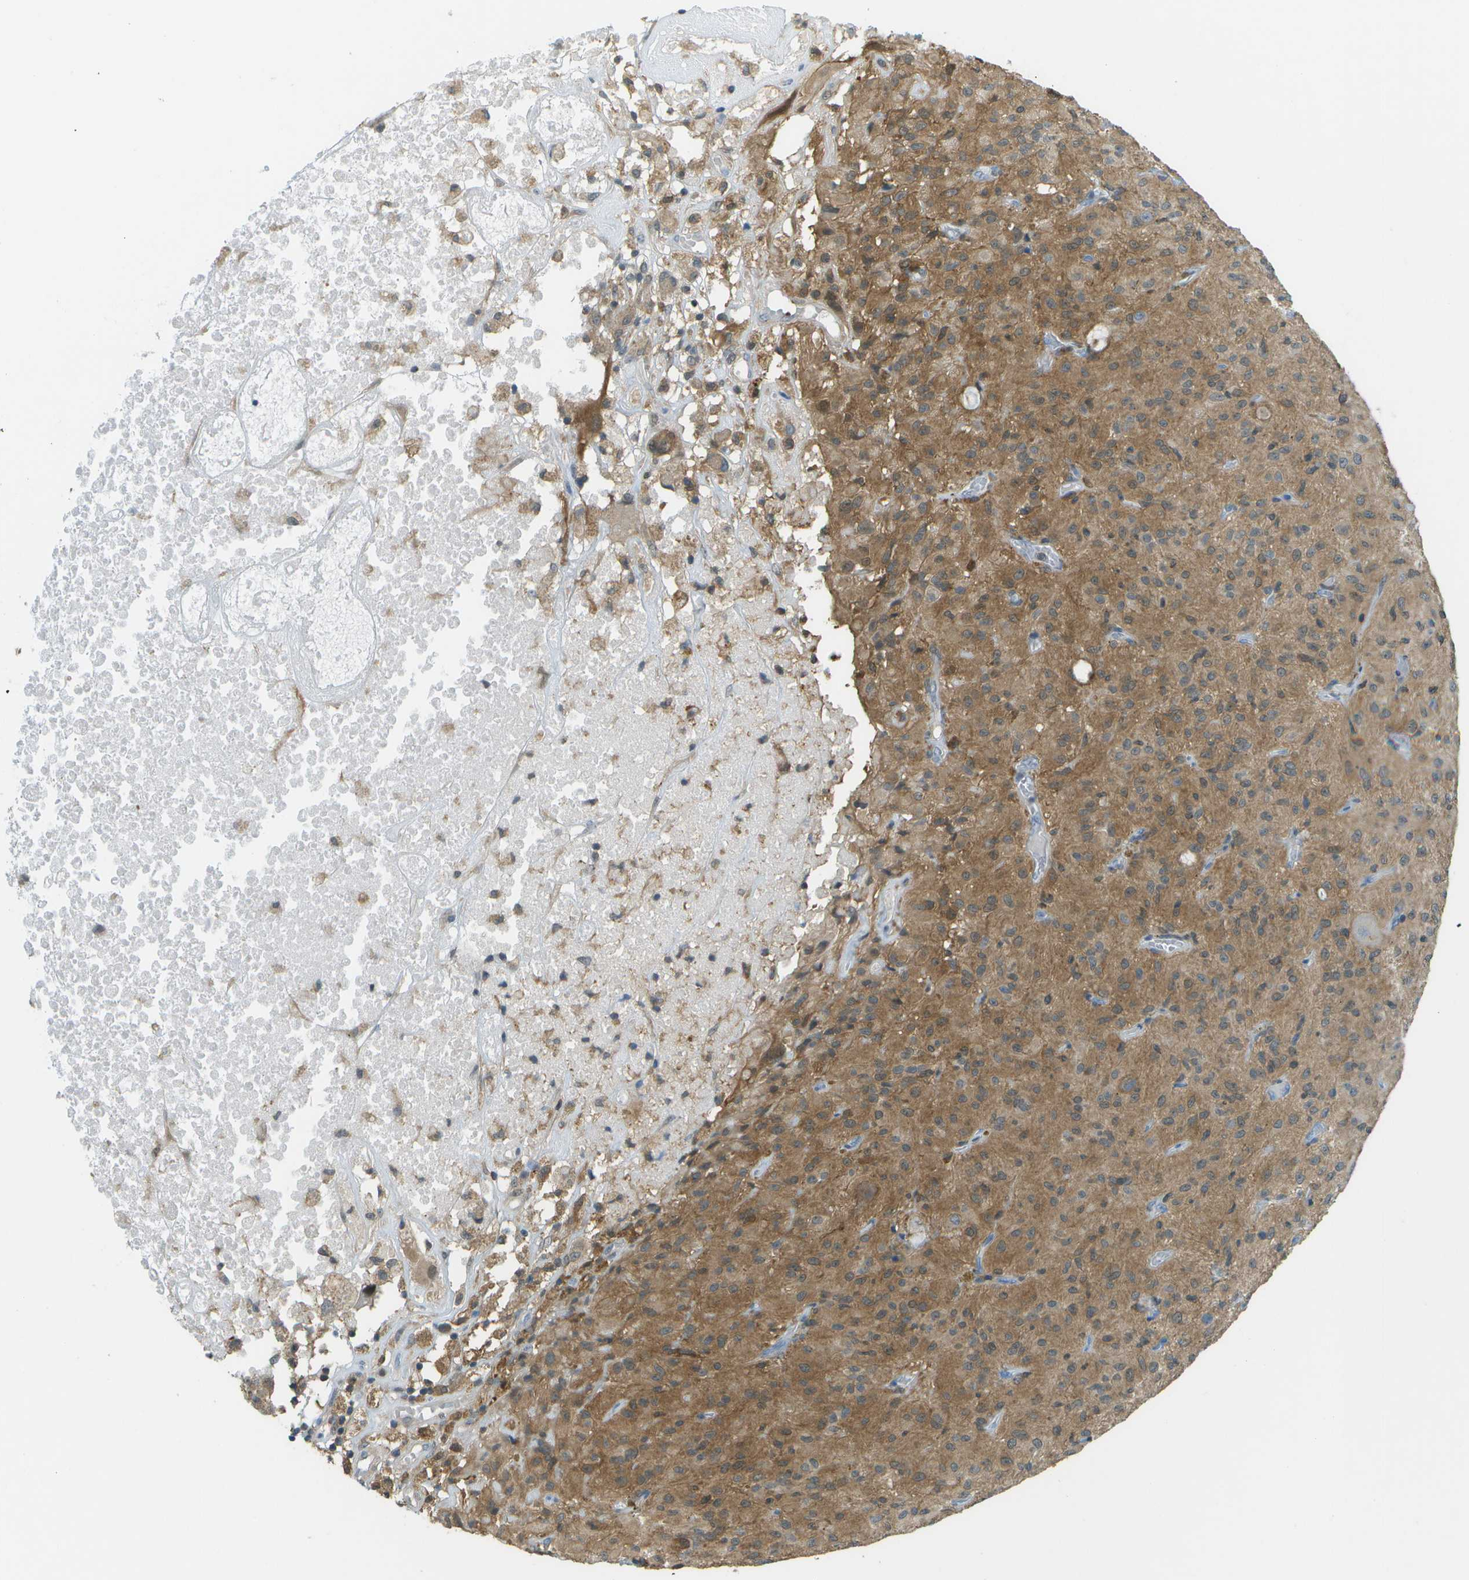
{"staining": {"intensity": "moderate", "quantity": ">75%", "location": "cytoplasmic/membranous"}, "tissue": "glioma", "cell_type": "Tumor cells", "image_type": "cancer", "snomed": [{"axis": "morphology", "description": "Glioma, malignant, High grade"}, {"axis": "topography", "description": "Brain"}], "caption": "Malignant high-grade glioma stained with a protein marker exhibits moderate staining in tumor cells.", "gene": "CDH23", "patient": {"sex": "female", "age": 59}}